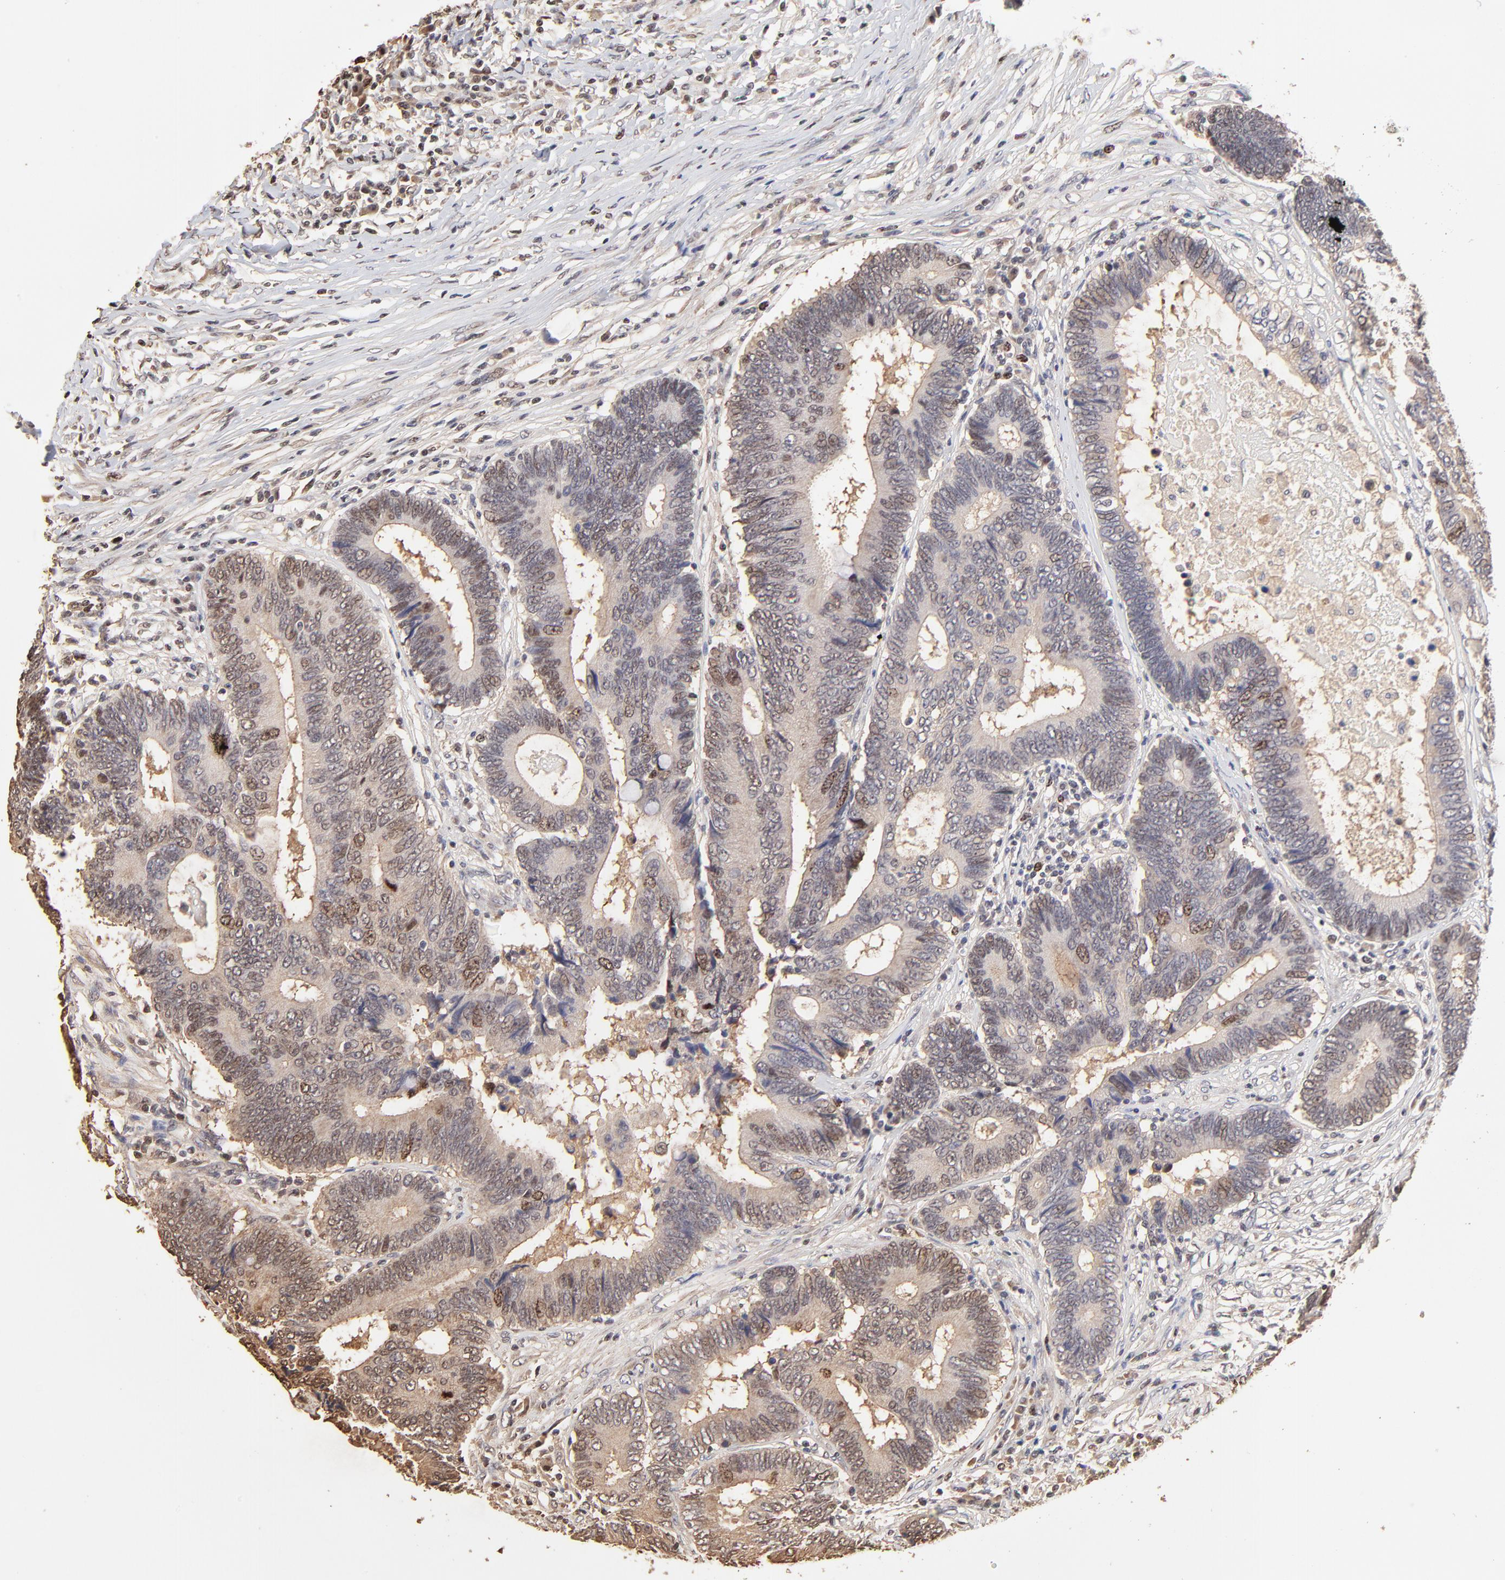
{"staining": {"intensity": "weak", "quantity": "25%-75%", "location": "nuclear"}, "tissue": "colorectal cancer", "cell_type": "Tumor cells", "image_type": "cancer", "snomed": [{"axis": "morphology", "description": "Adenocarcinoma, NOS"}, {"axis": "topography", "description": "Colon"}], "caption": "This photomicrograph demonstrates immunohistochemistry (IHC) staining of human colorectal cancer (adenocarcinoma), with low weak nuclear positivity in about 25%-75% of tumor cells.", "gene": "BIRC5", "patient": {"sex": "female", "age": 78}}